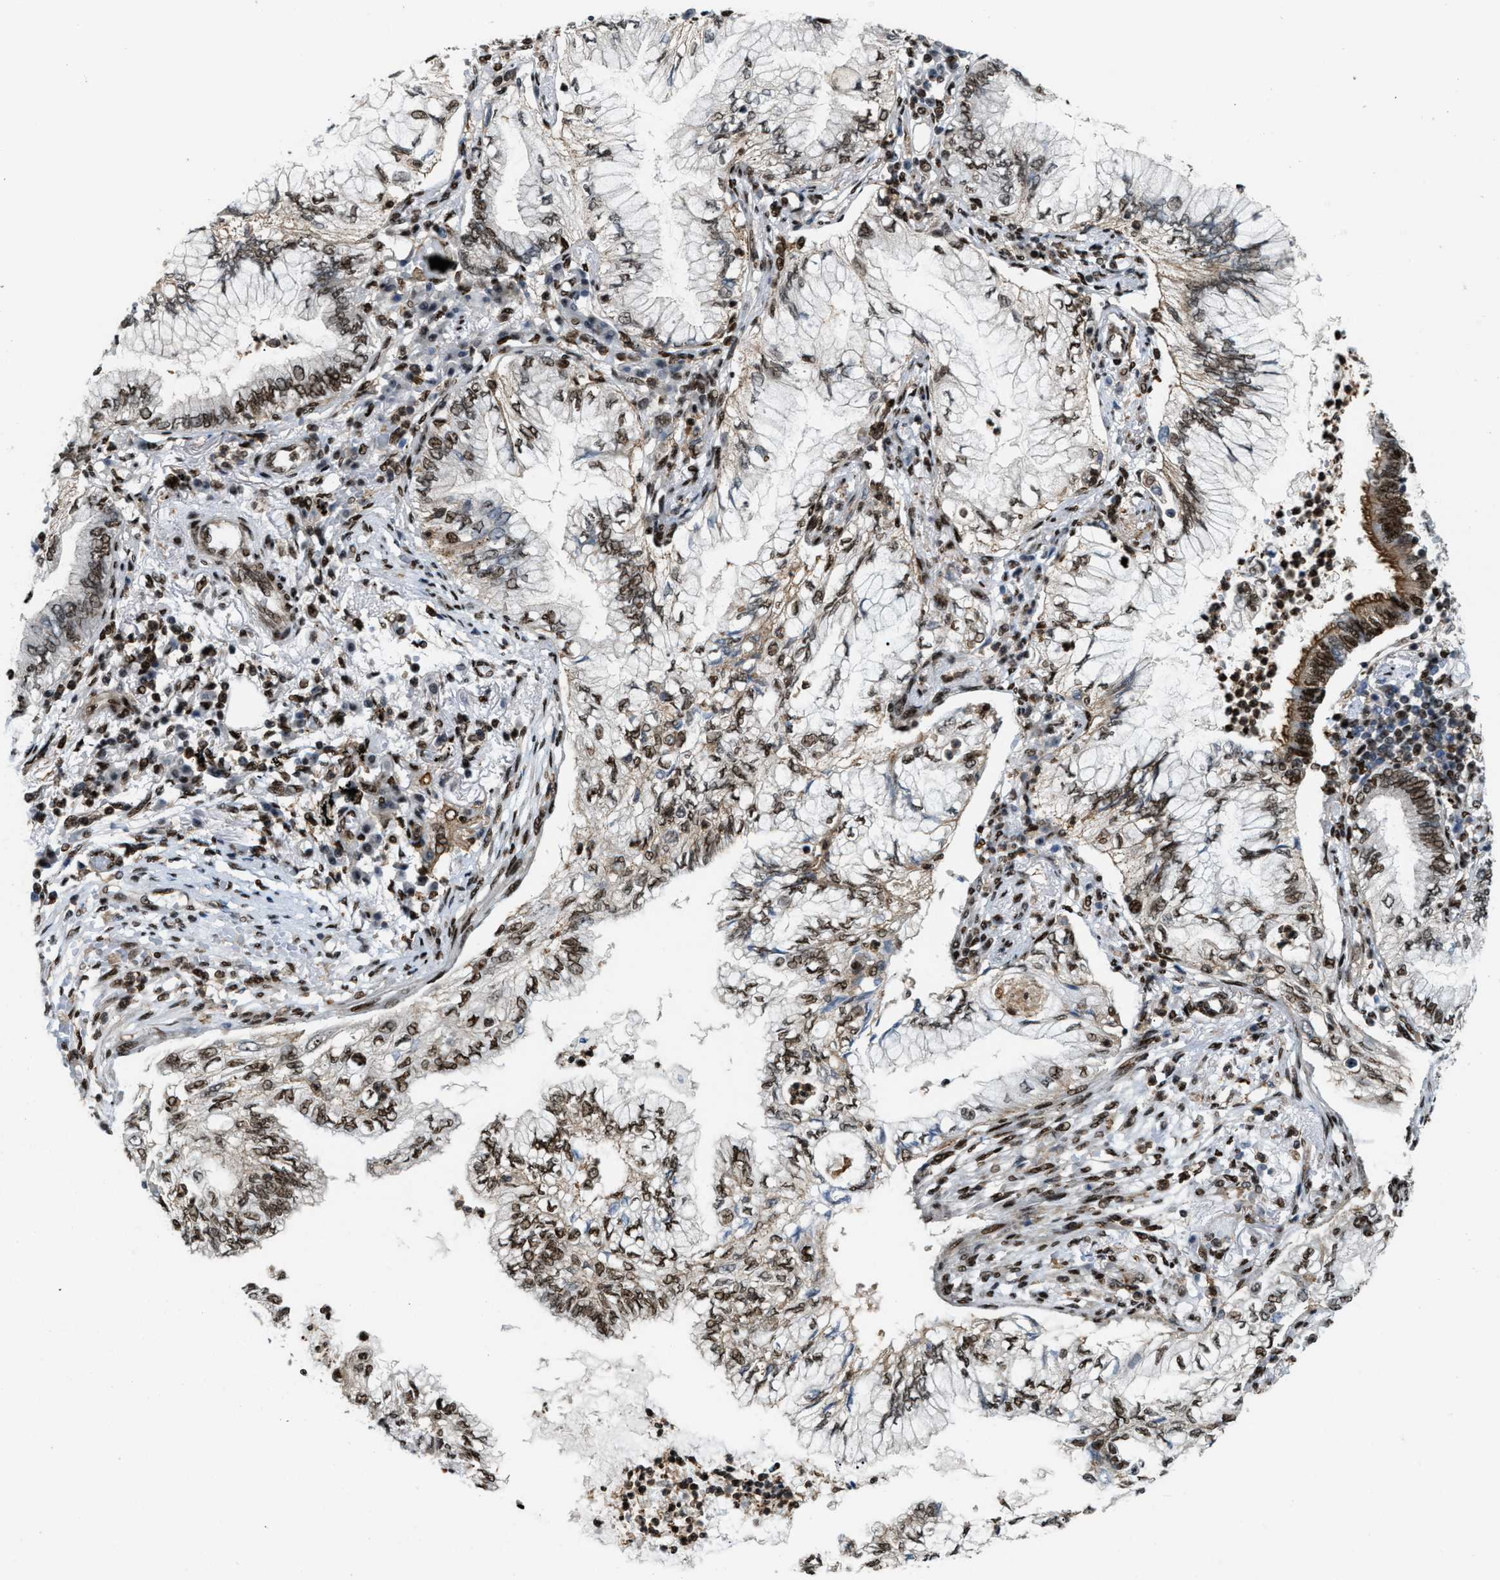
{"staining": {"intensity": "moderate", "quantity": ">75%", "location": "nuclear"}, "tissue": "lung cancer", "cell_type": "Tumor cells", "image_type": "cancer", "snomed": [{"axis": "morphology", "description": "Normal tissue, NOS"}, {"axis": "morphology", "description": "Adenocarcinoma, NOS"}, {"axis": "topography", "description": "Bronchus"}, {"axis": "topography", "description": "Lung"}], "caption": "Immunohistochemistry (IHC) histopathology image of human lung cancer (adenocarcinoma) stained for a protein (brown), which reveals medium levels of moderate nuclear positivity in about >75% of tumor cells.", "gene": "NUMA1", "patient": {"sex": "female", "age": 70}}